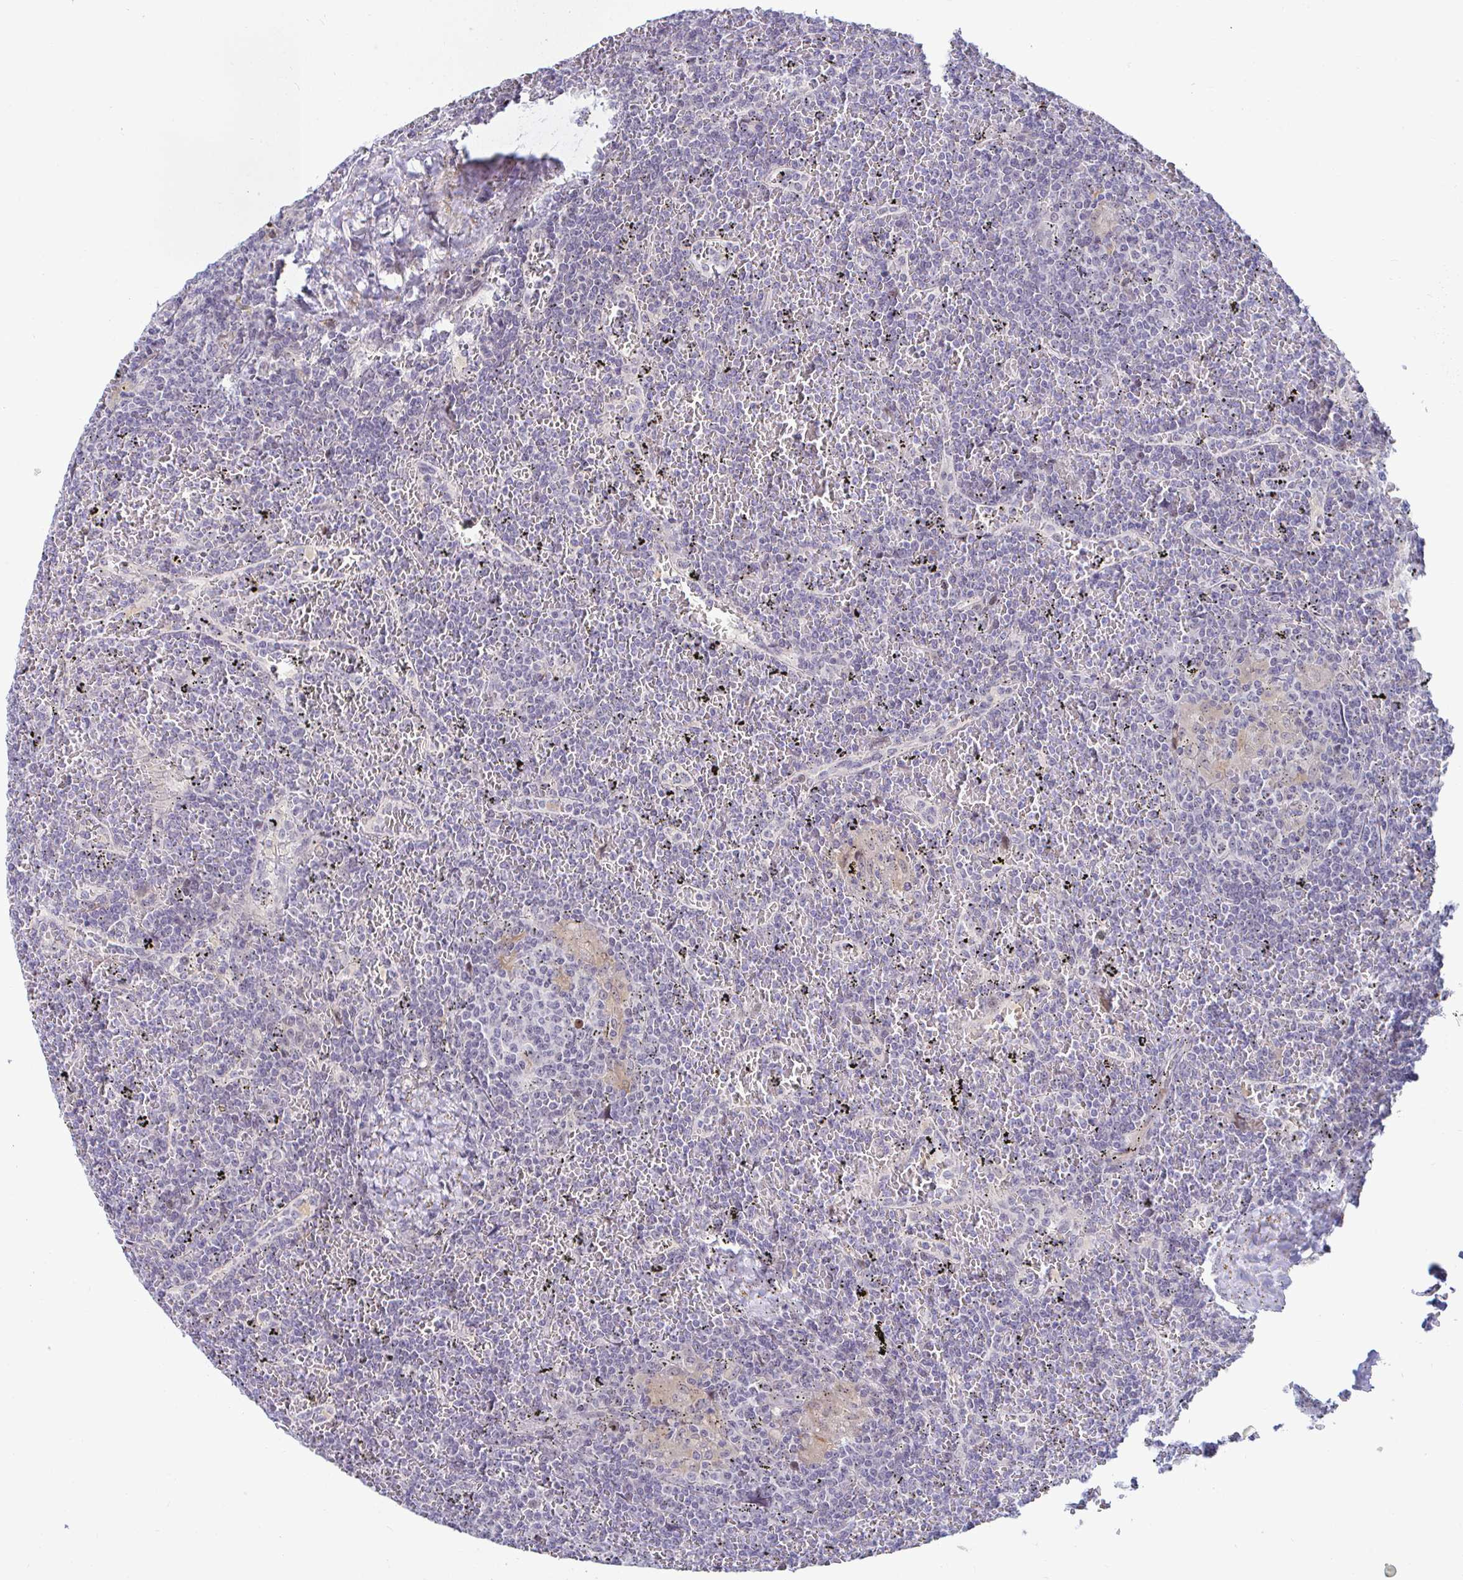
{"staining": {"intensity": "negative", "quantity": "none", "location": "none"}, "tissue": "lymphoma", "cell_type": "Tumor cells", "image_type": "cancer", "snomed": [{"axis": "morphology", "description": "Malignant lymphoma, non-Hodgkin's type, Low grade"}, {"axis": "topography", "description": "Spleen"}], "caption": "Immunohistochemical staining of lymphoma exhibits no significant expression in tumor cells. (Brightfield microscopy of DAB (3,3'-diaminobenzidine) IHC at high magnification).", "gene": "GSTM1", "patient": {"sex": "female", "age": 19}}